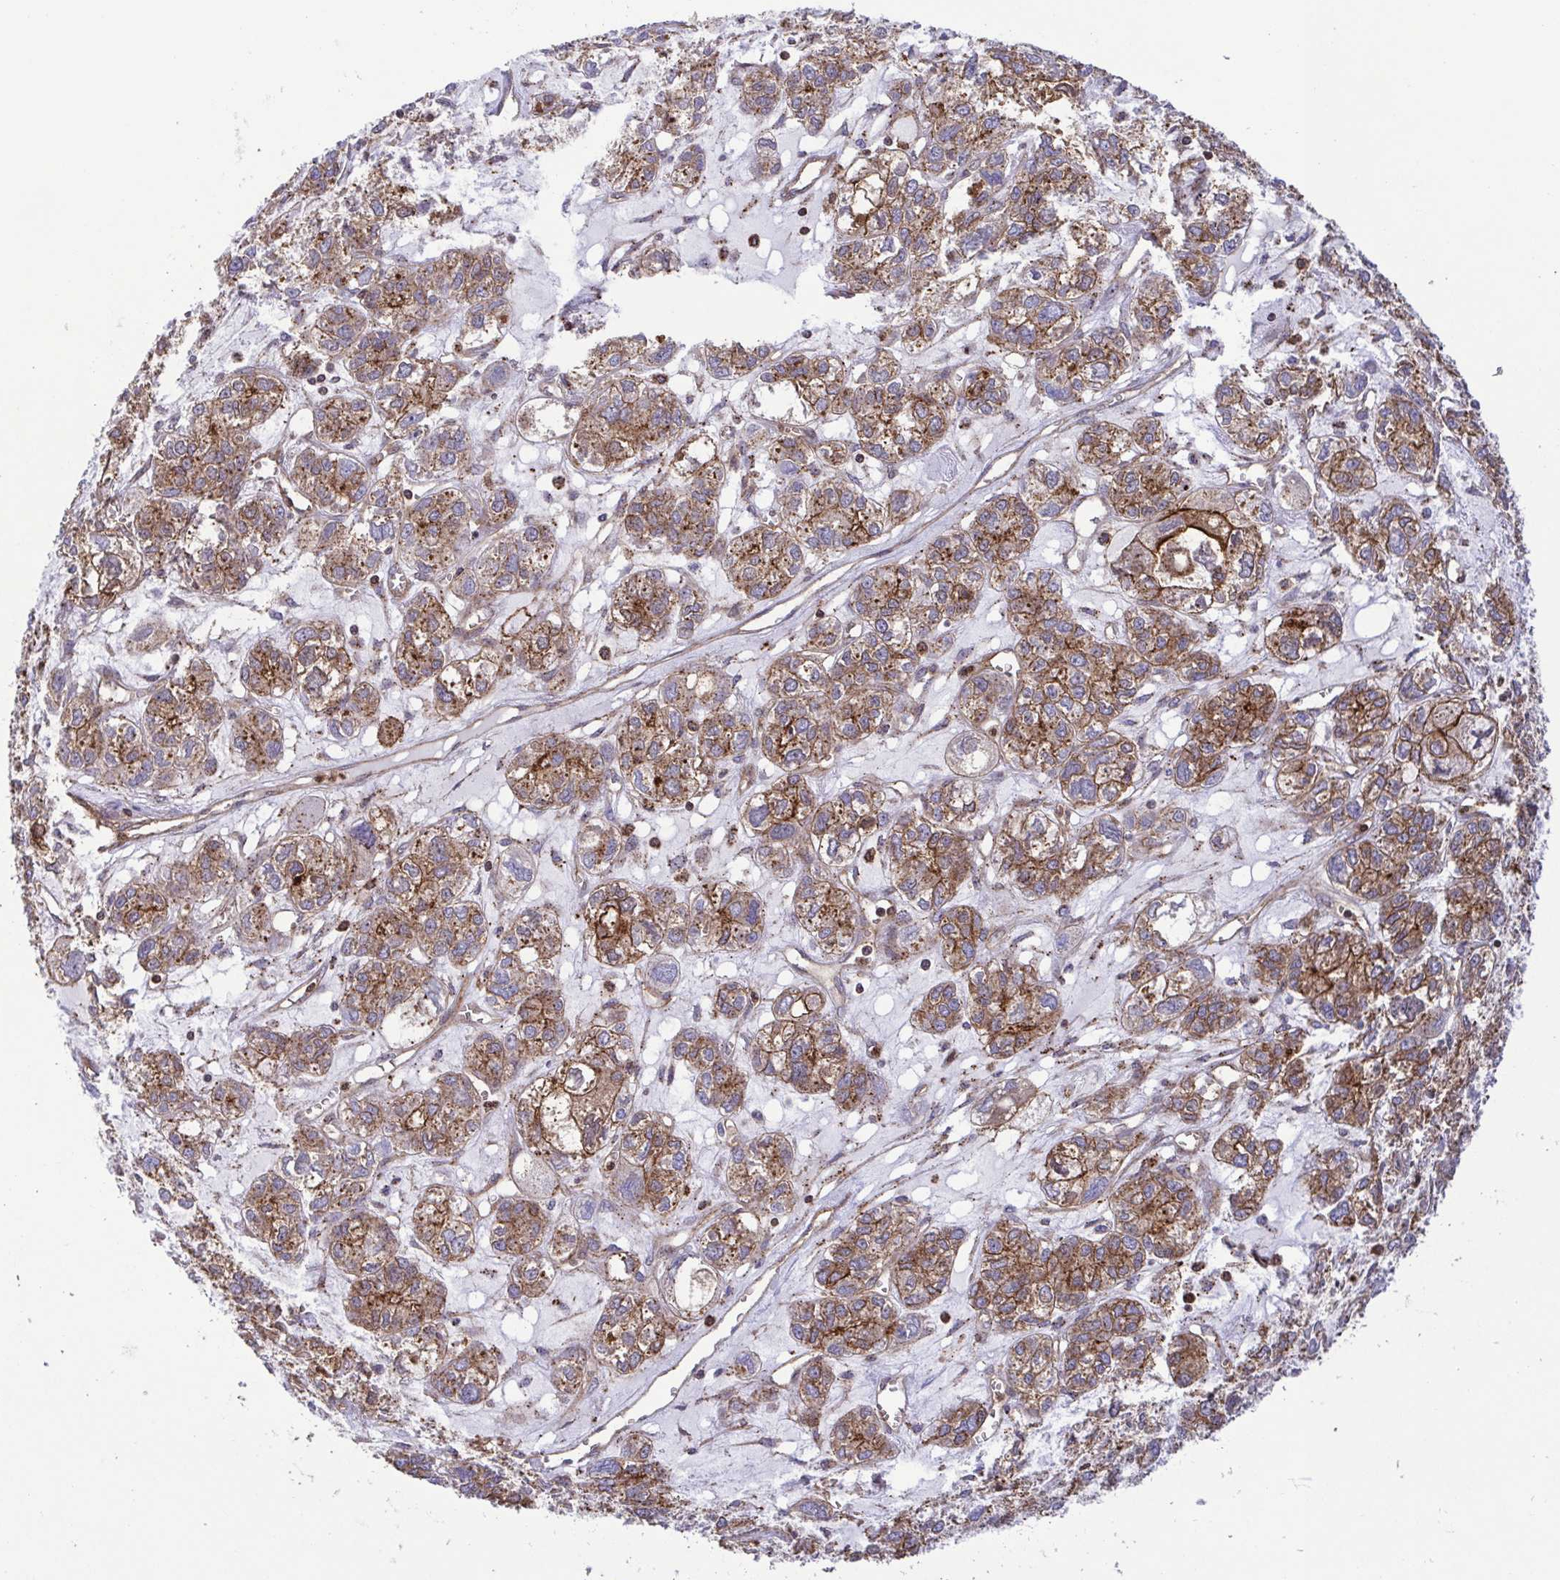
{"staining": {"intensity": "moderate", "quantity": ">75%", "location": "cytoplasmic/membranous"}, "tissue": "ovarian cancer", "cell_type": "Tumor cells", "image_type": "cancer", "snomed": [{"axis": "morphology", "description": "Carcinoma, endometroid"}, {"axis": "topography", "description": "Ovary"}], "caption": "Tumor cells show medium levels of moderate cytoplasmic/membranous staining in about >75% of cells in ovarian cancer (endometroid carcinoma).", "gene": "CHMP1B", "patient": {"sex": "female", "age": 64}}